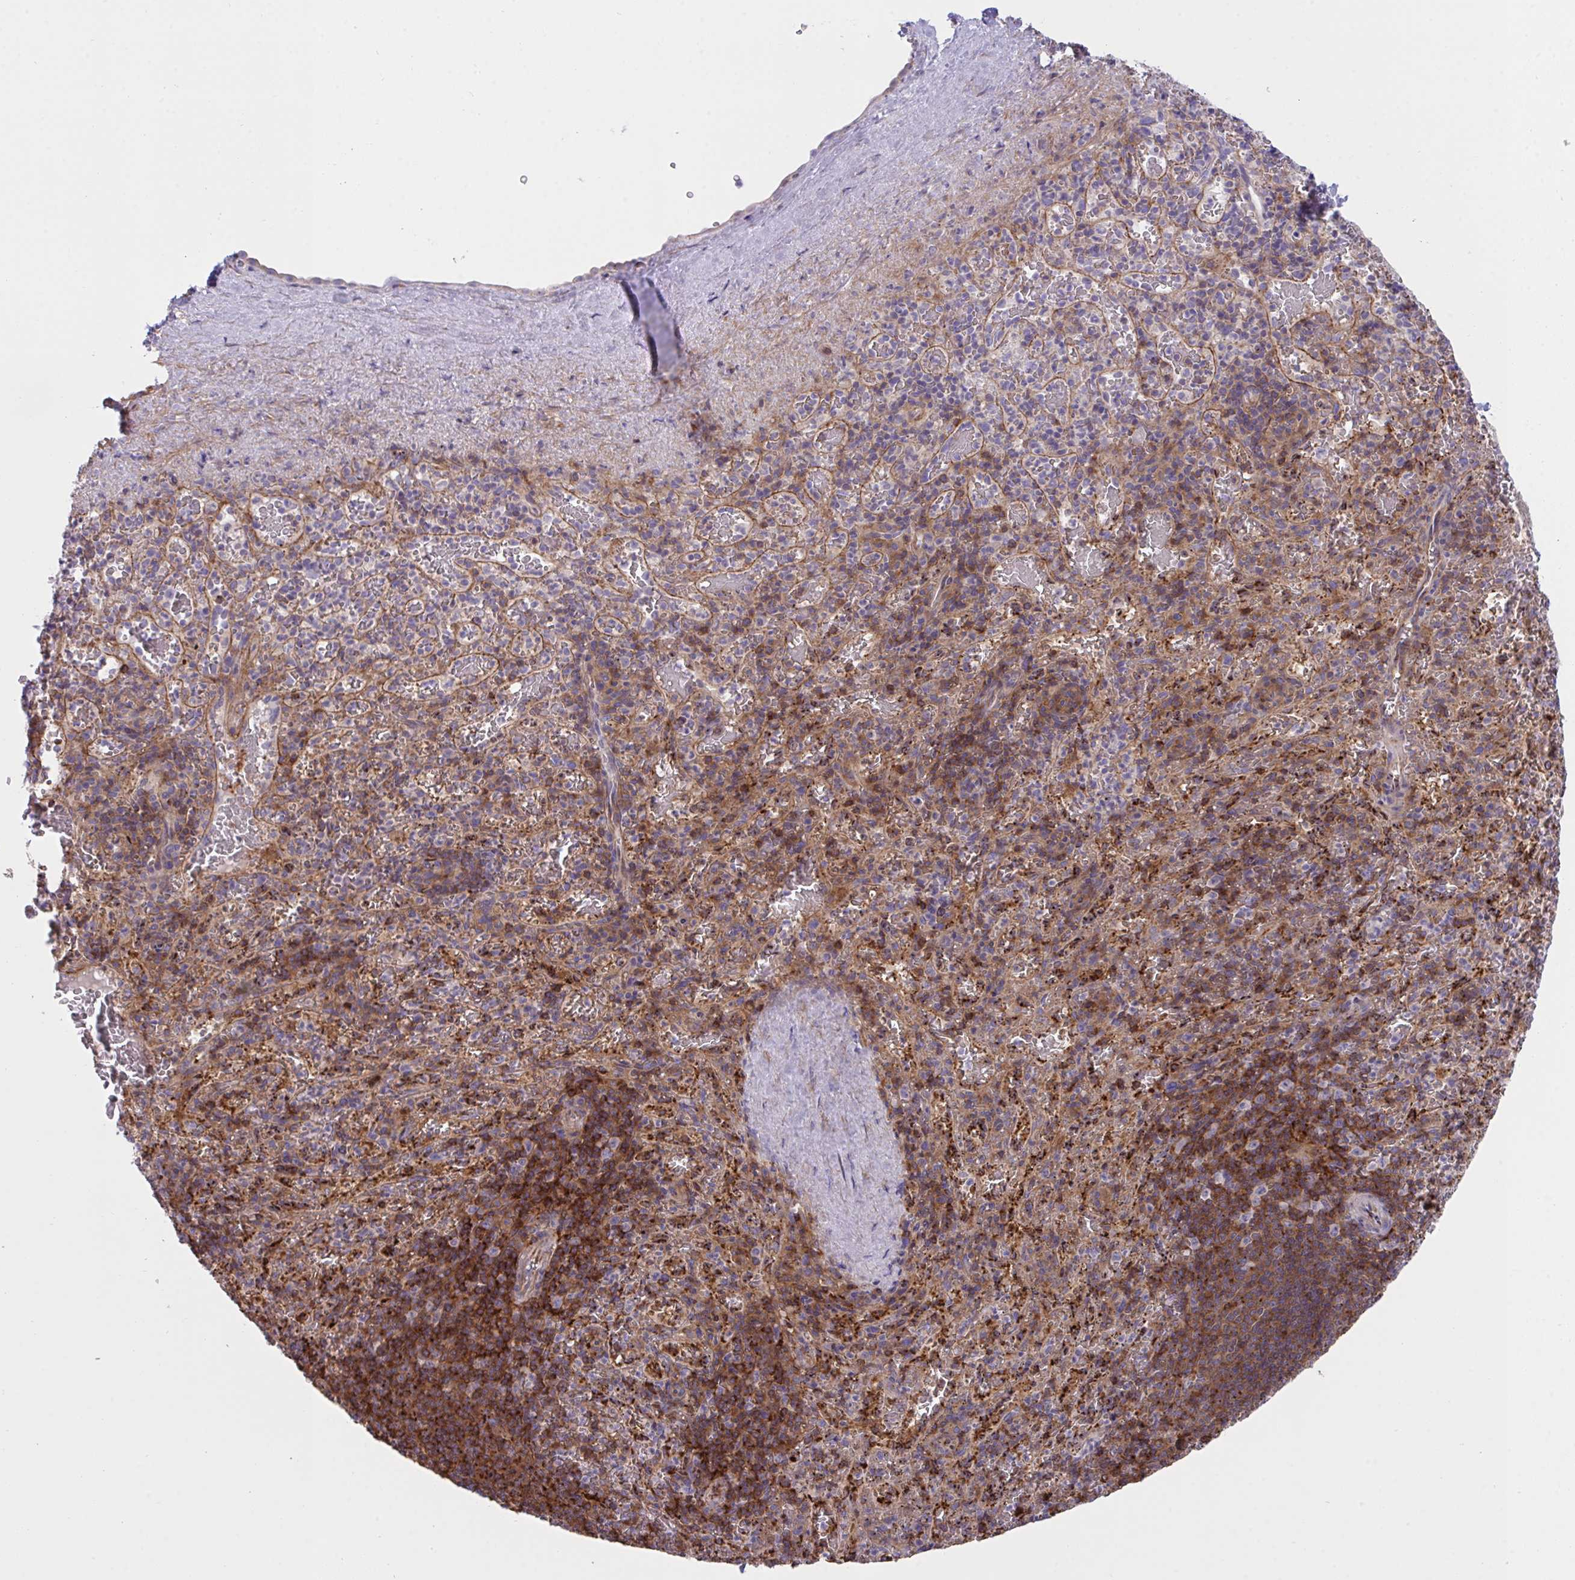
{"staining": {"intensity": "moderate", "quantity": "<25%", "location": "cytoplasmic/membranous"}, "tissue": "spleen", "cell_type": "Cells in red pulp", "image_type": "normal", "snomed": [{"axis": "morphology", "description": "Normal tissue, NOS"}, {"axis": "topography", "description": "Spleen"}], "caption": "Immunohistochemical staining of unremarkable human spleen displays low levels of moderate cytoplasmic/membranous positivity in about <25% of cells in red pulp.", "gene": "PPIH", "patient": {"sex": "male", "age": 57}}